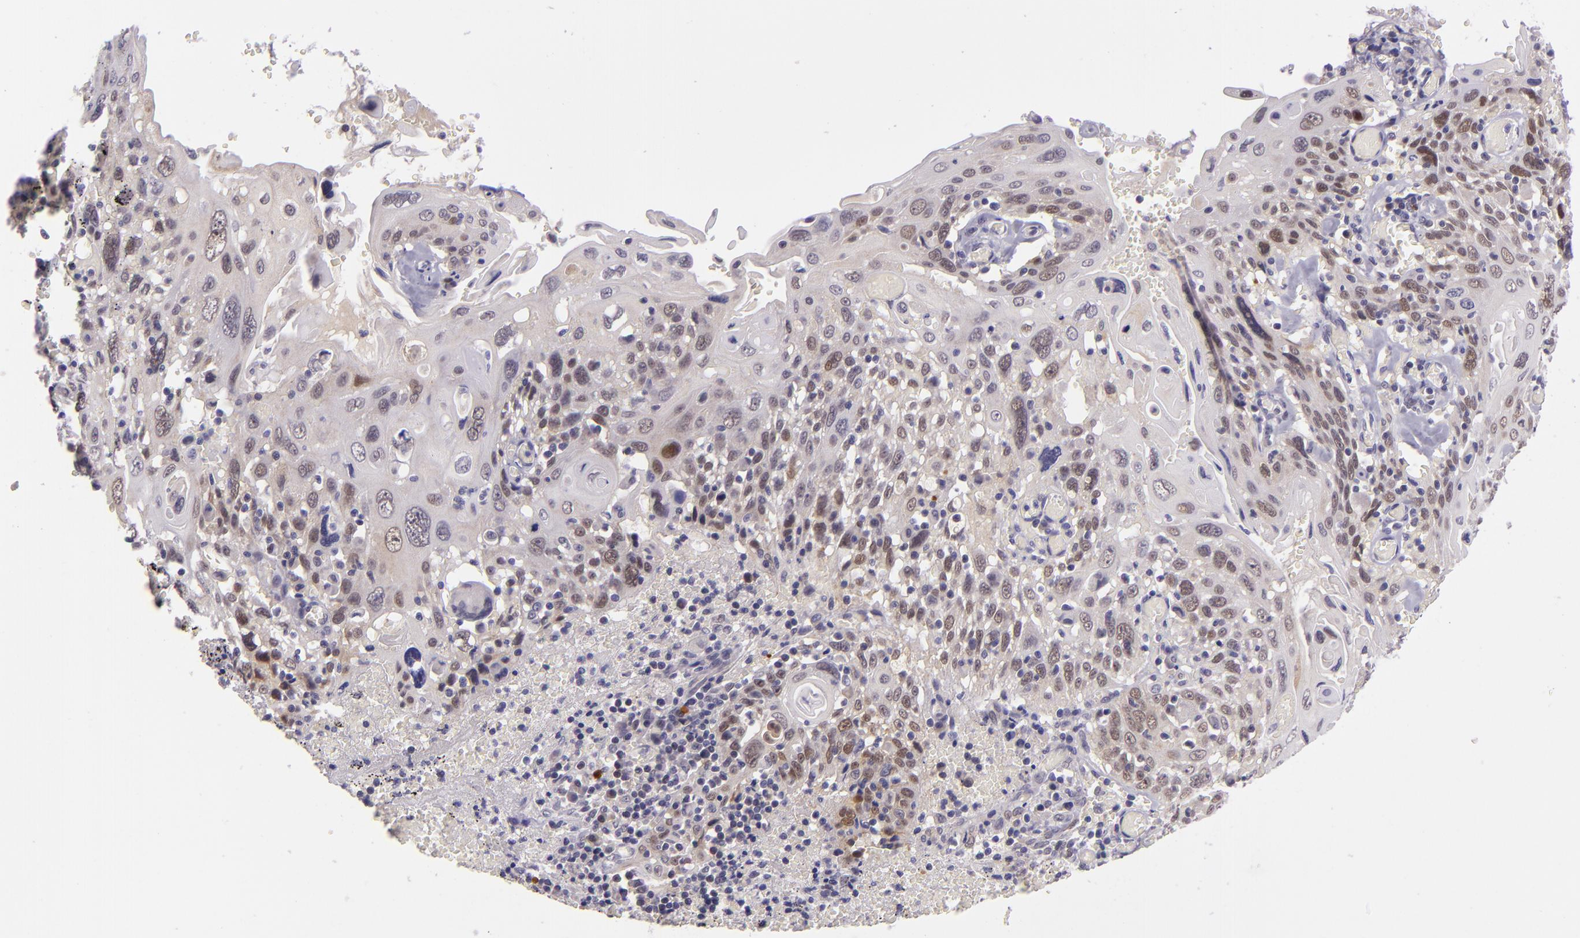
{"staining": {"intensity": "weak", "quantity": "<25%", "location": "cytoplasmic/membranous"}, "tissue": "cervical cancer", "cell_type": "Tumor cells", "image_type": "cancer", "snomed": [{"axis": "morphology", "description": "Squamous cell carcinoma, NOS"}, {"axis": "topography", "description": "Cervix"}], "caption": "IHC of cervical squamous cell carcinoma exhibits no positivity in tumor cells. (Stains: DAB (3,3'-diaminobenzidine) IHC with hematoxylin counter stain, Microscopy: brightfield microscopy at high magnification).", "gene": "CSE1L", "patient": {"sex": "female", "age": 54}}